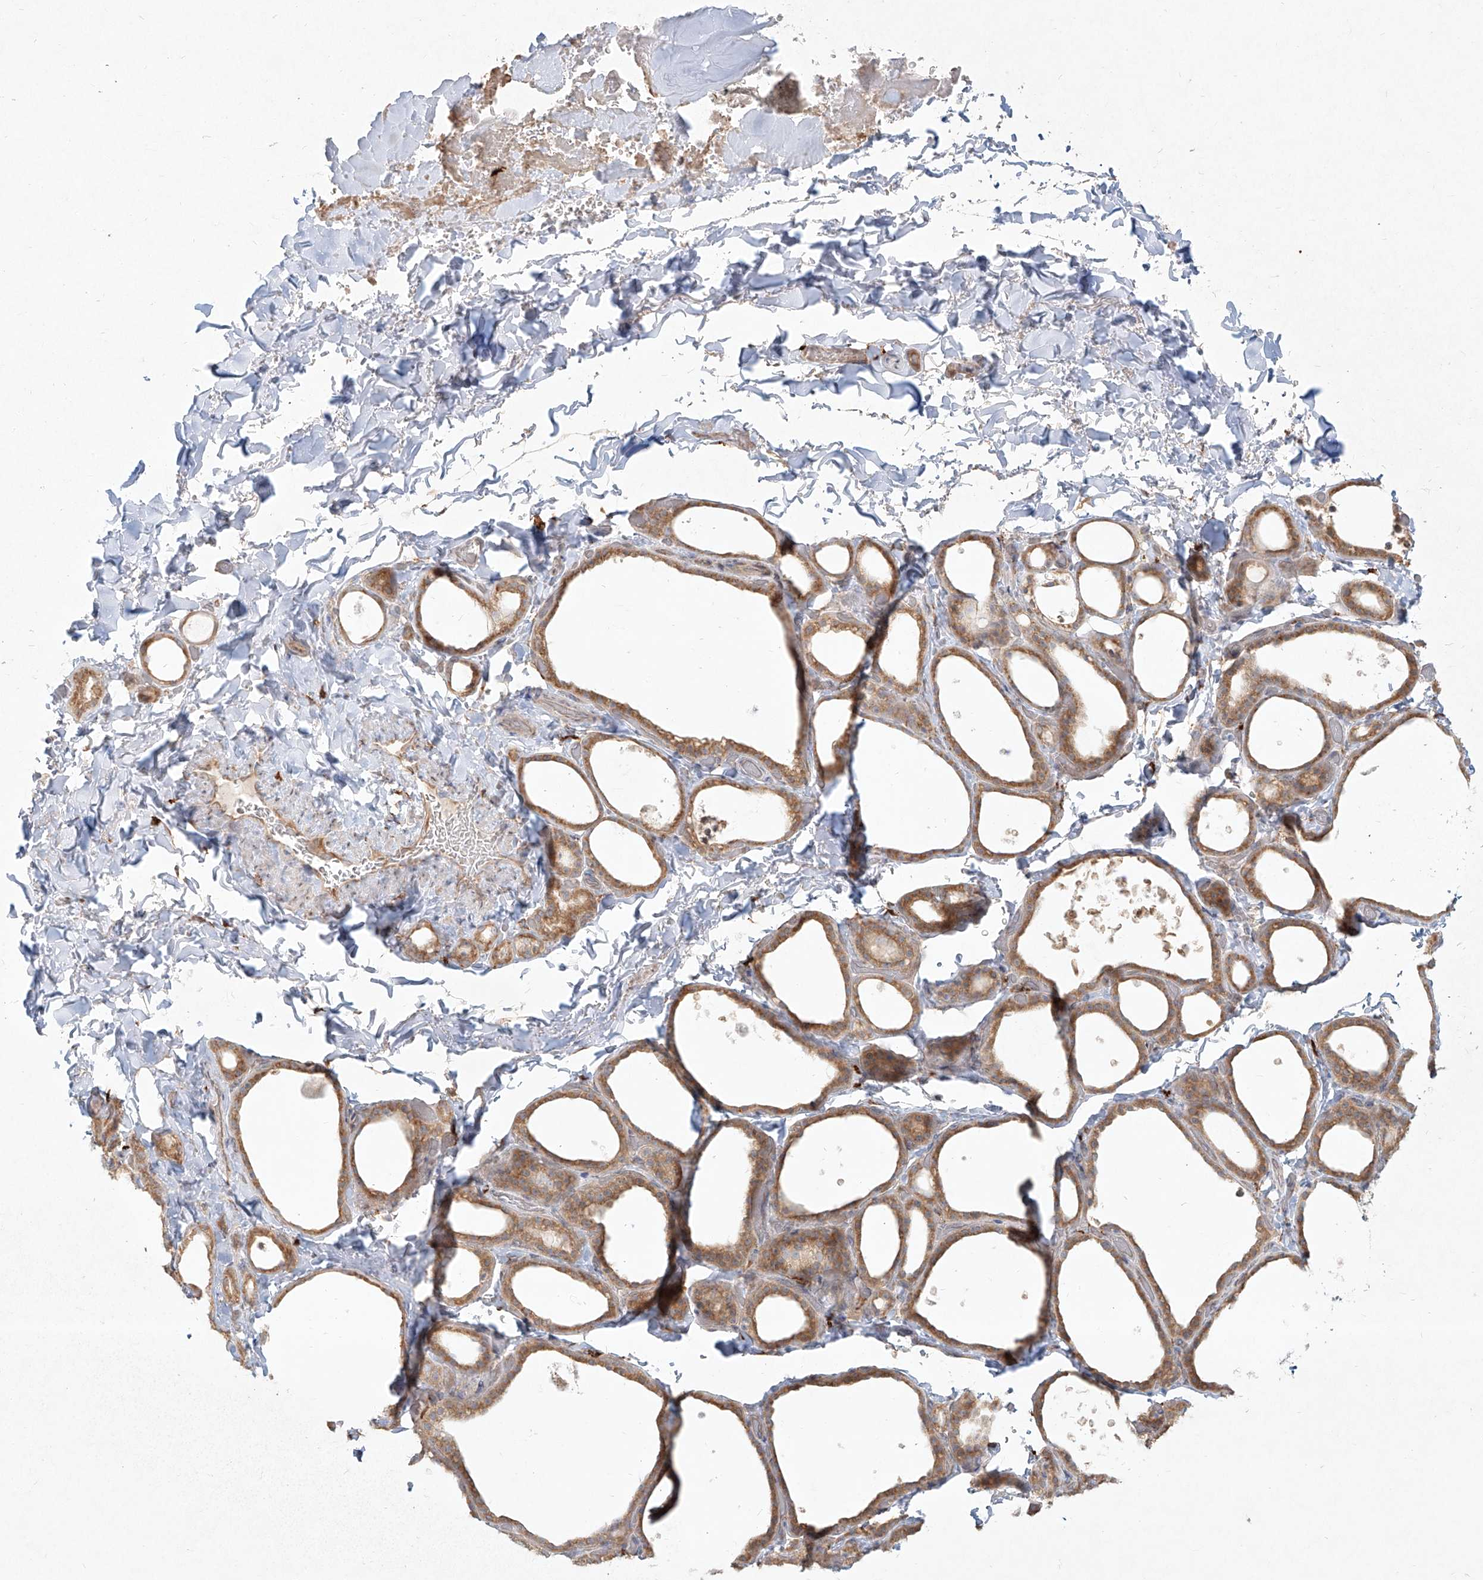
{"staining": {"intensity": "moderate", "quantity": ">75%", "location": "cytoplasmic/membranous"}, "tissue": "thyroid gland", "cell_type": "Glandular cells", "image_type": "normal", "snomed": [{"axis": "morphology", "description": "Normal tissue, NOS"}, {"axis": "topography", "description": "Thyroid gland"}], "caption": "High-power microscopy captured an immunohistochemistry (IHC) micrograph of unremarkable thyroid gland, revealing moderate cytoplasmic/membranous staining in approximately >75% of glandular cells. The staining is performed using DAB (3,3'-diaminobenzidine) brown chromogen to label protein expression. The nuclei are counter-stained blue using hematoxylin.", "gene": "CD209", "patient": {"sex": "female", "age": 44}}